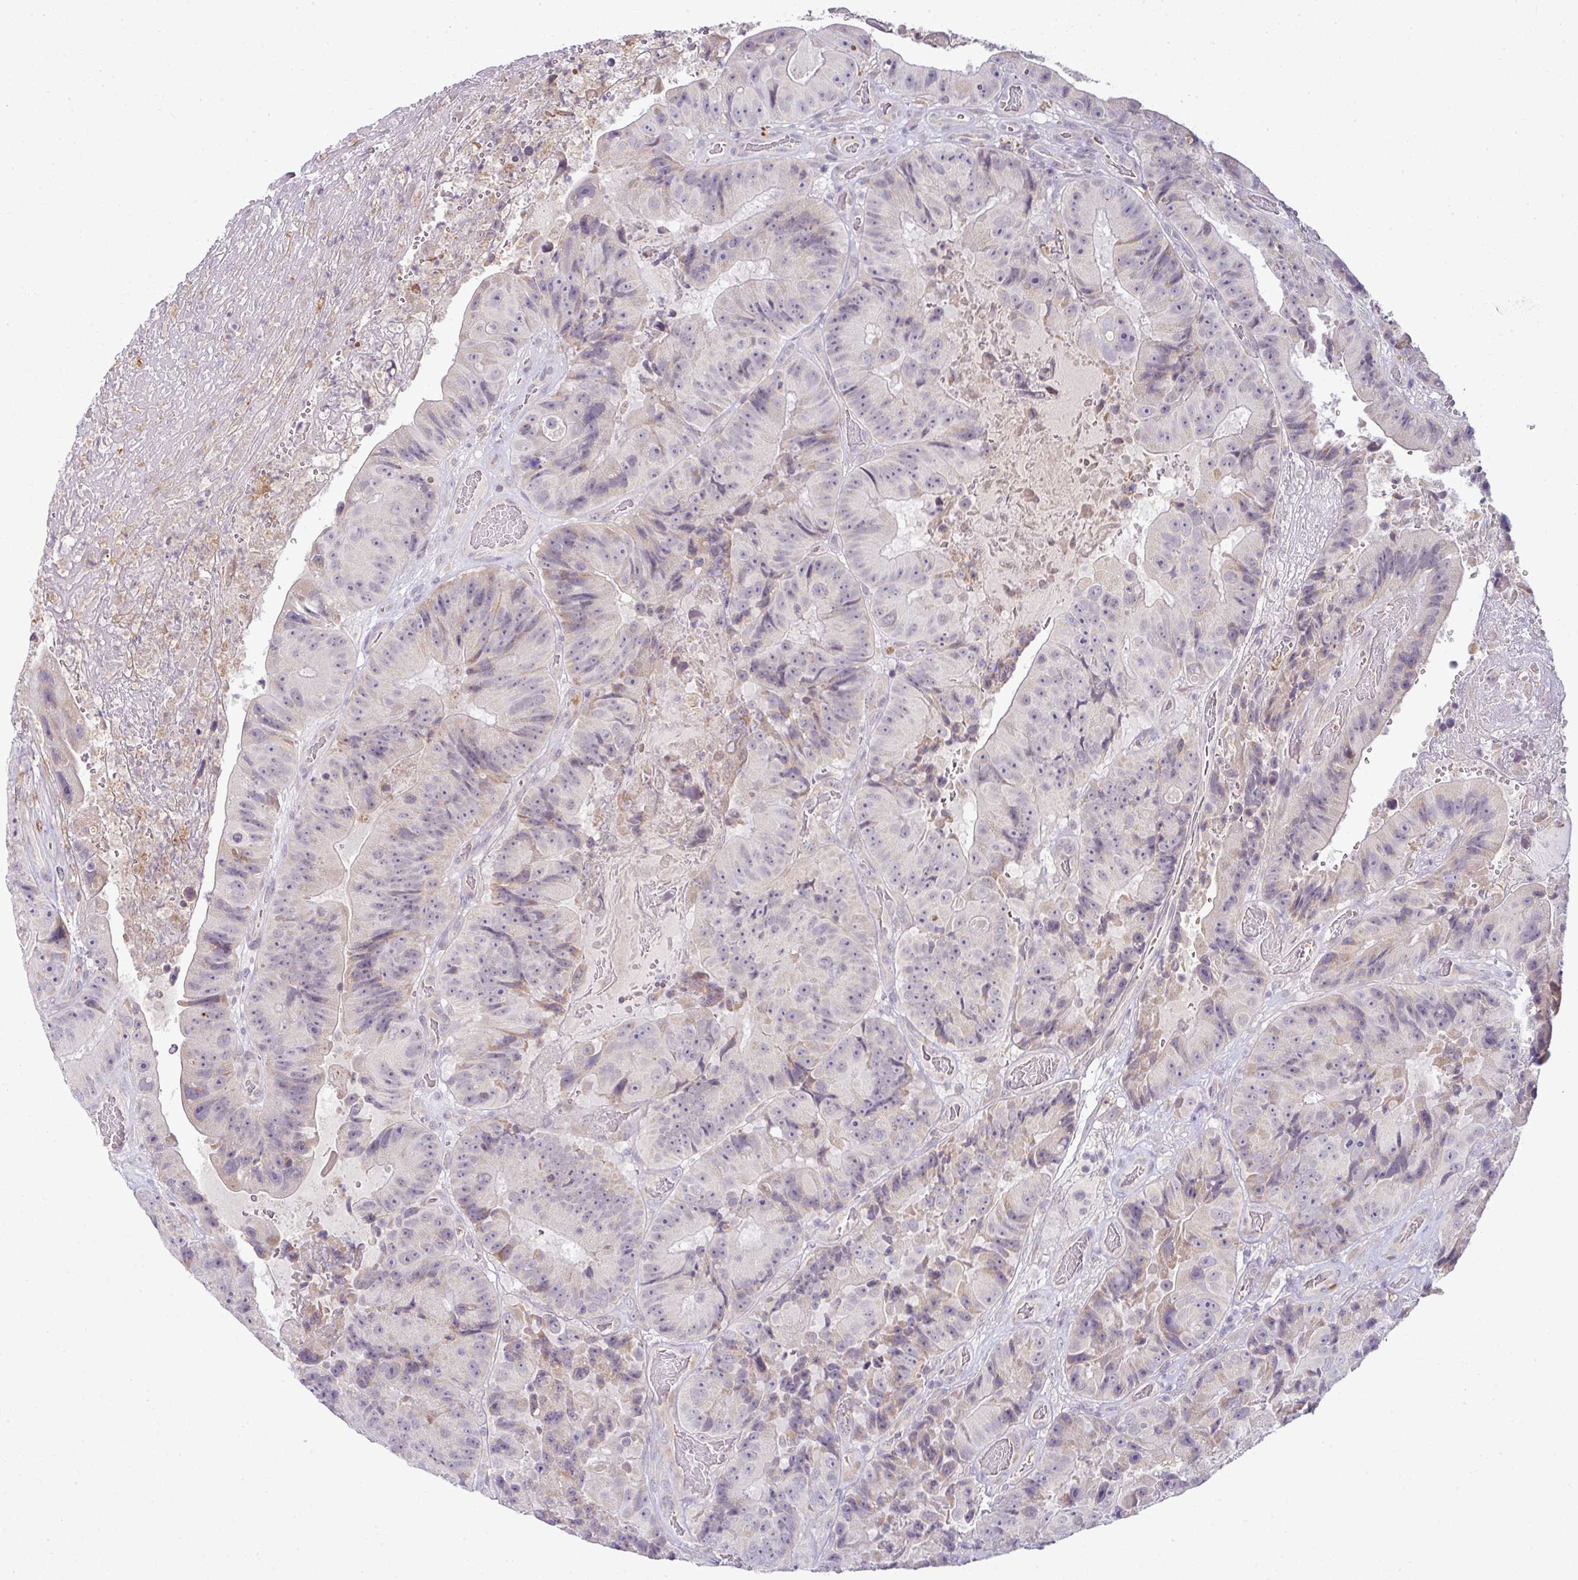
{"staining": {"intensity": "weak", "quantity": "<25%", "location": "cytoplasmic/membranous"}, "tissue": "colorectal cancer", "cell_type": "Tumor cells", "image_type": "cancer", "snomed": [{"axis": "morphology", "description": "Adenocarcinoma, NOS"}, {"axis": "topography", "description": "Colon"}], "caption": "DAB immunohistochemical staining of colorectal adenocarcinoma exhibits no significant positivity in tumor cells. The staining is performed using DAB brown chromogen with nuclei counter-stained in using hematoxylin.", "gene": "HBEGF", "patient": {"sex": "female", "age": 86}}